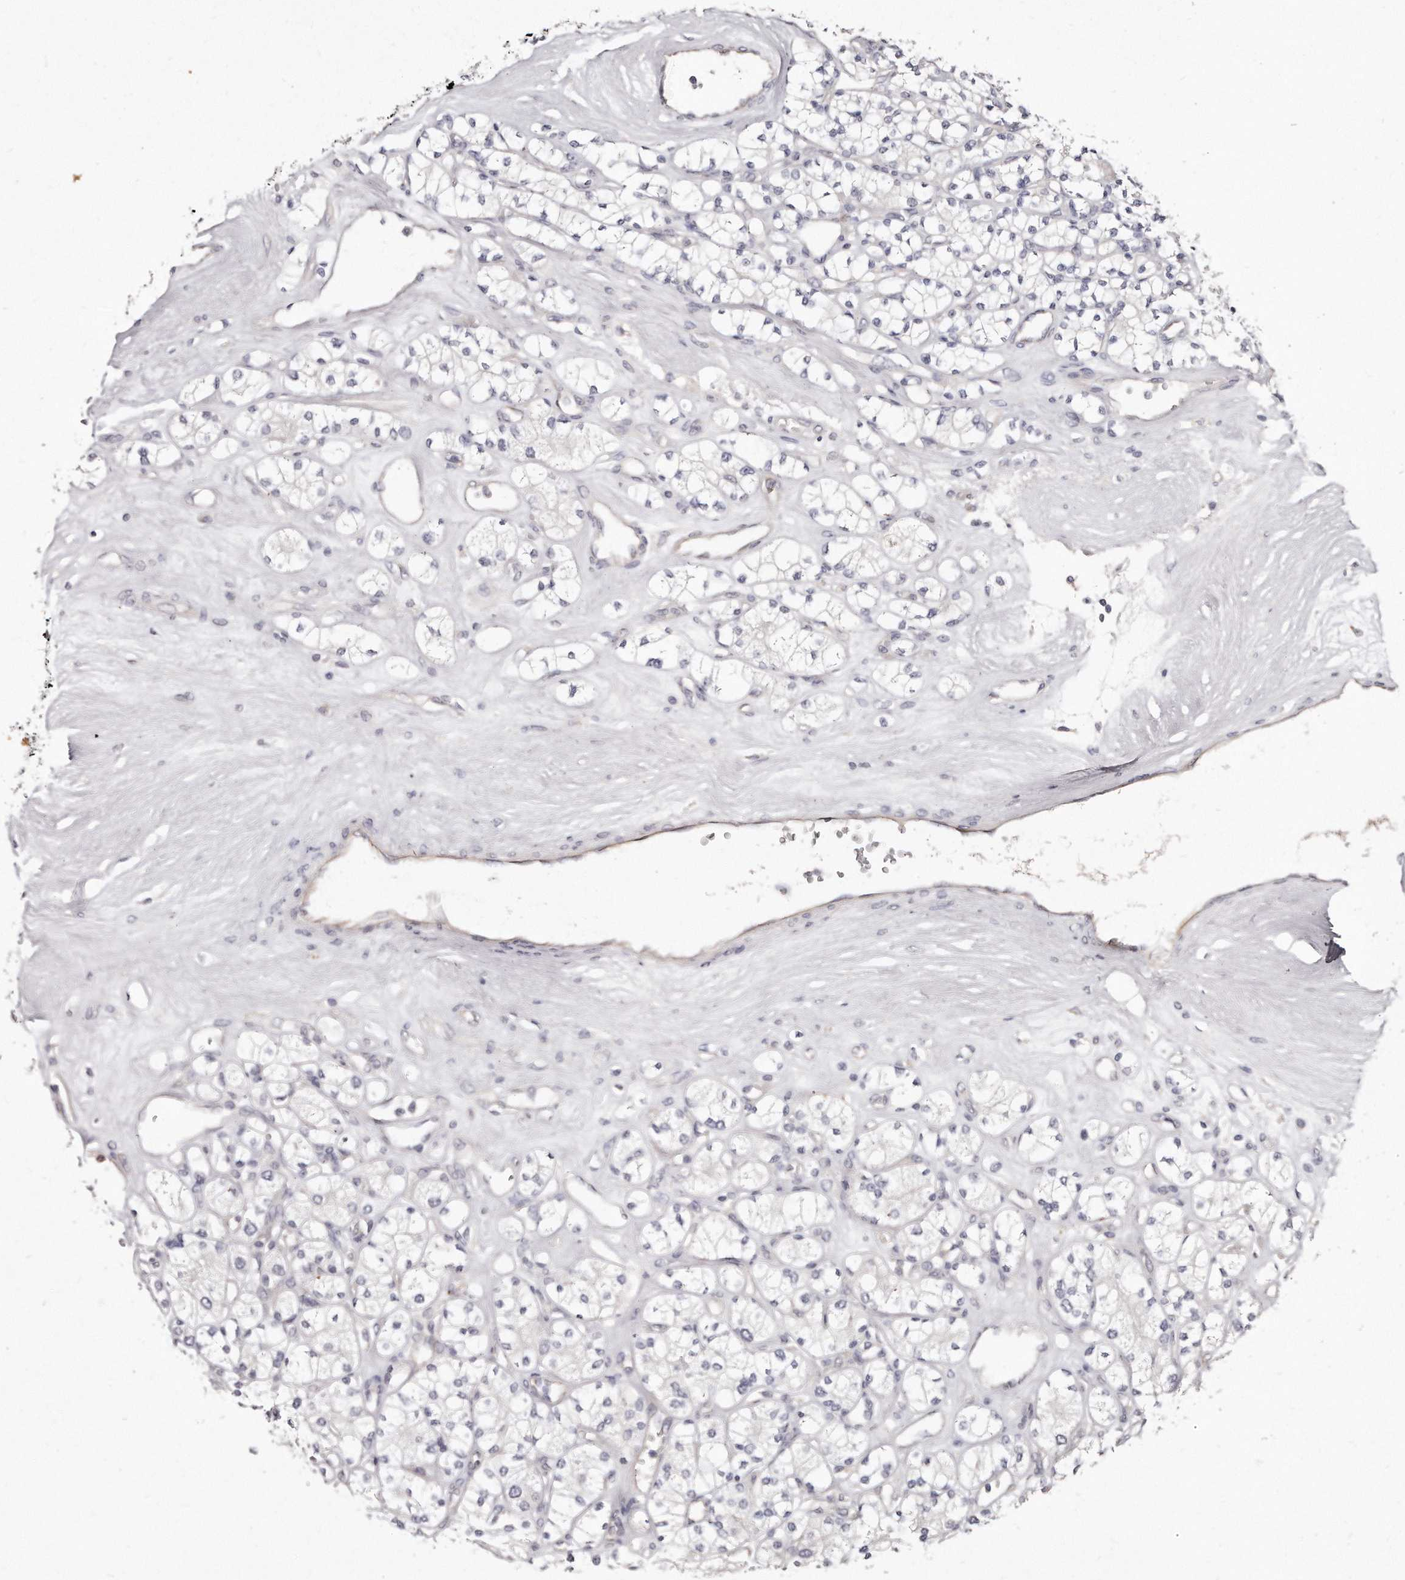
{"staining": {"intensity": "negative", "quantity": "none", "location": "none"}, "tissue": "renal cancer", "cell_type": "Tumor cells", "image_type": "cancer", "snomed": [{"axis": "morphology", "description": "Adenocarcinoma, NOS"}, {"axis": "topography", "description": "Kidney"}], "caption": "High power microscopy image of an IHC histopathology image of renal cancer (adenocarcinoma), revealing no significant positivity in tumor cells. (Brightfield microscopy of DAB IHC at high magnification).", "gene": "TTLL4", "patient": {"sex": "male", "age": 77}}